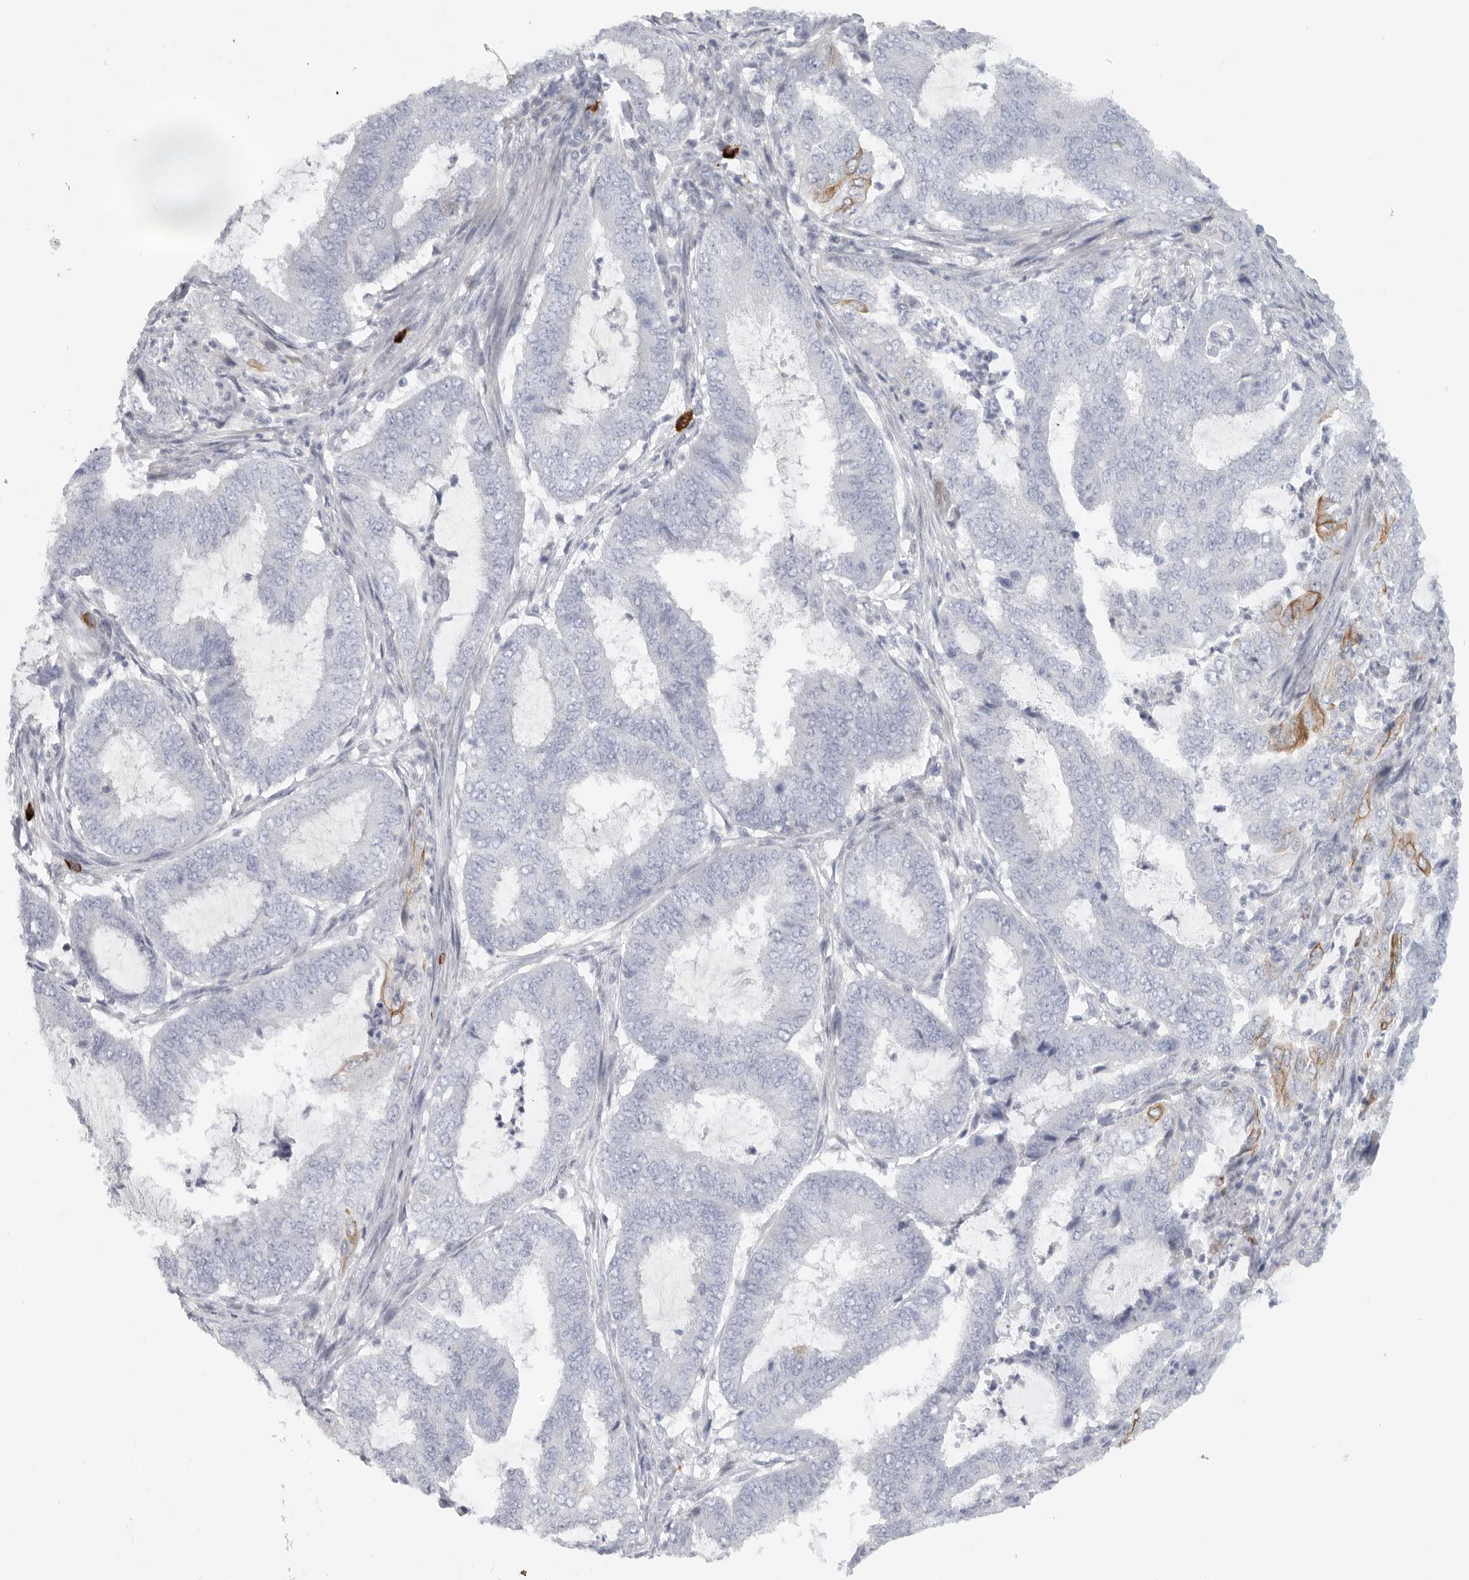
{"staining": {"intensity": "negative", "quantity": "none", "location": "none"}, "tissue": "endometrial cancer", "cell_type": "Tumor cells", "image_type": "cancer", "snomed": [{"axis": "morphology", "description": "Adenocarcinoma, NOS"}, {"axis": "topography", "description": "Endometrium"}], "caption": "Photomicrograph shows no significant protein positivity in tumor cells of endometrial adenocarcinoma. The staining is performed using DAB (3,3'-diaminobenzidine) brown chromogen with nuclei counter-stained in using hematoxylin.", "gene": "TMEM69", "patient": {"sex": "female", "age": 51}}